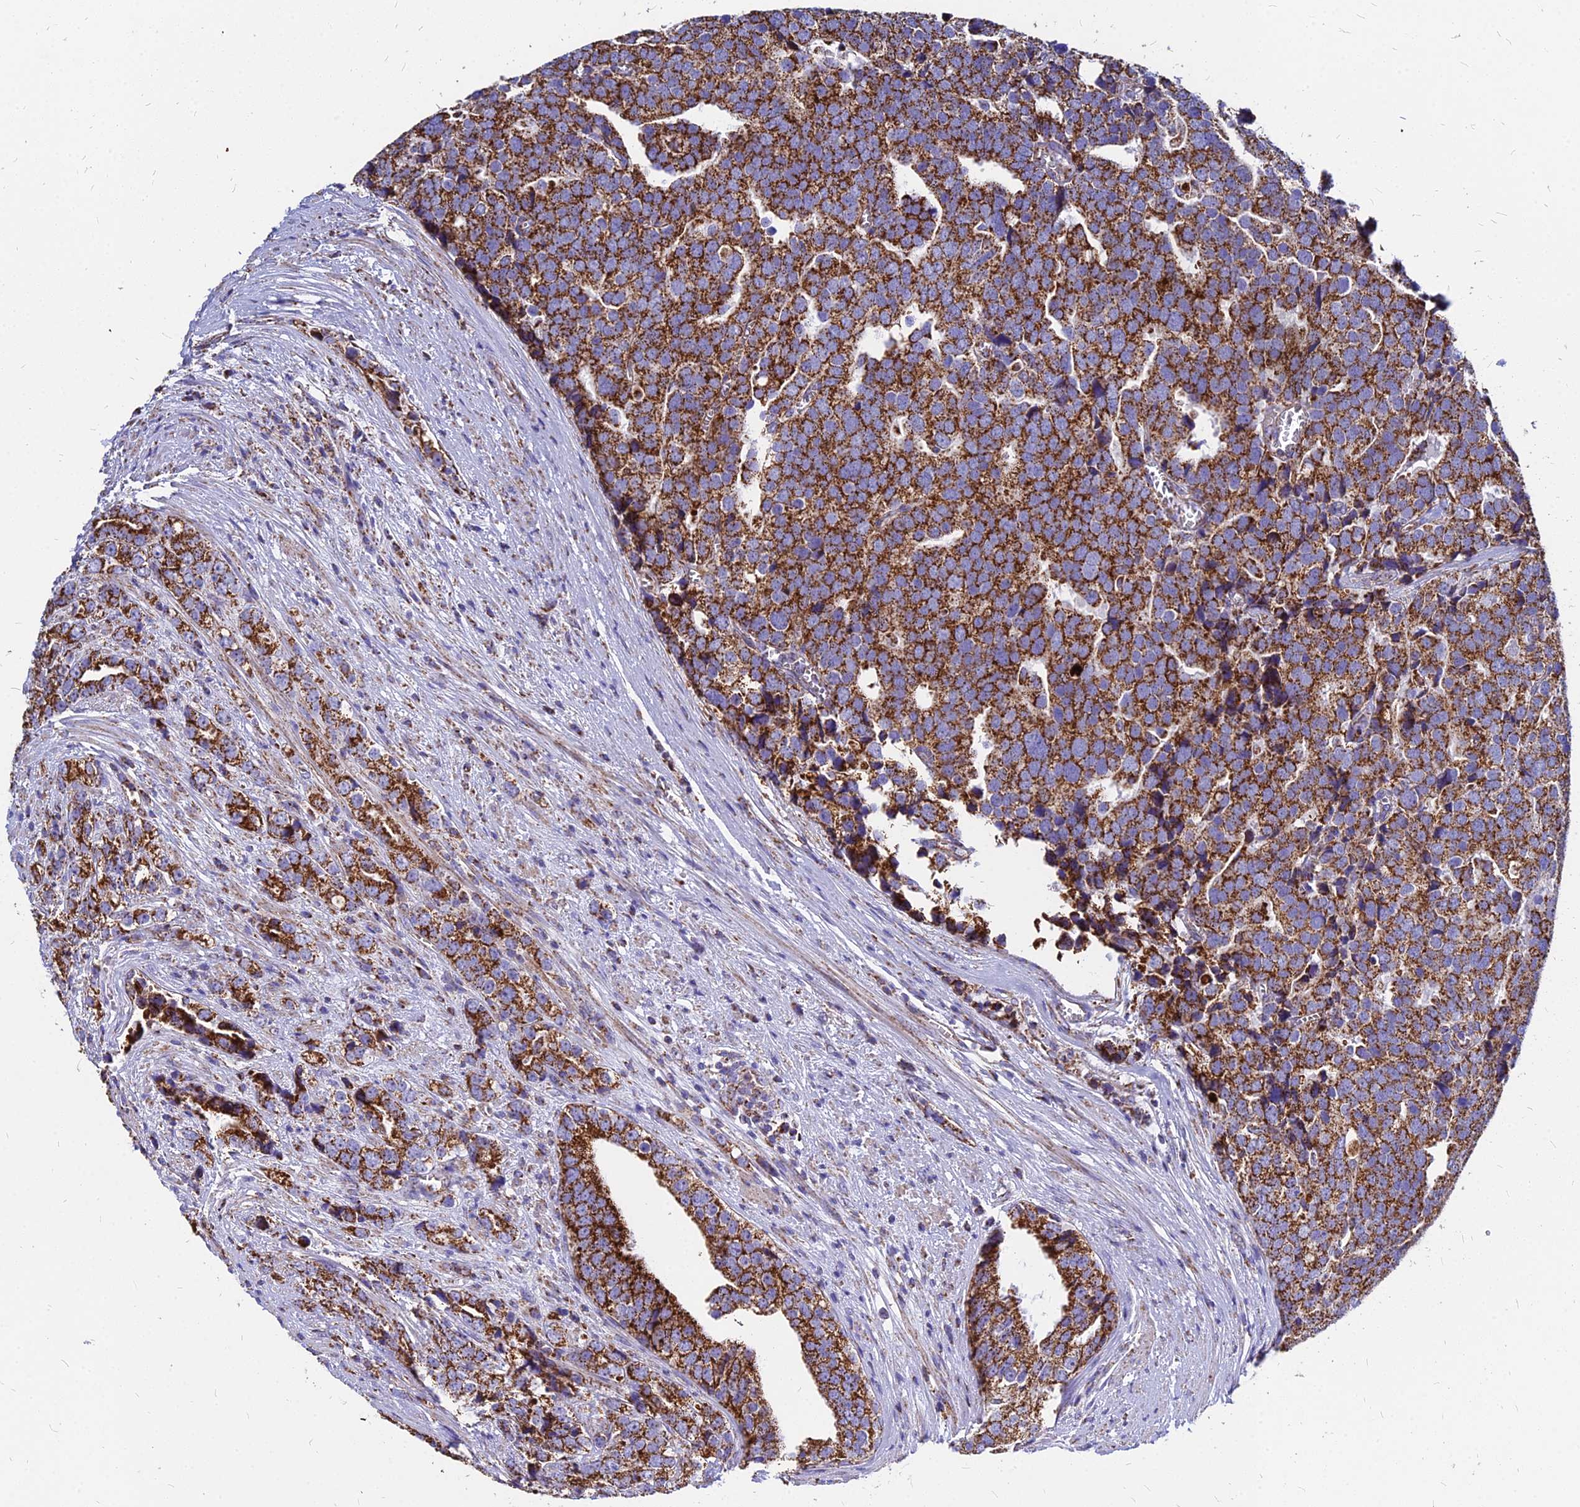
{"staining": {"intensity": "strong", "quantity": ">75%", "location": "cytoplasmic/membranous"}, "tissue": "prostate cancer", "cell_type": "Tumor cells", "image_type": "cancer", "snomed": [{"axis": "morphology", "description": "Adenocarcinoma, High grade"}, {"axis": "topography", "description": "Prostate"}], "caption": "The image shows immunohistochemical staining of prostate high-grade adenocarcinoma. There is strong cytoplasmic/membranous expression is appreciated in about >75% of tumor cells. The staining was performed using DAB (3,3'-diaminobenzidine), with brown indicating positive protein expression. Nuclei are stained blue with hematoxylin.", "gene": "DLD", "patient": {"sex": "male", "age": 71}}